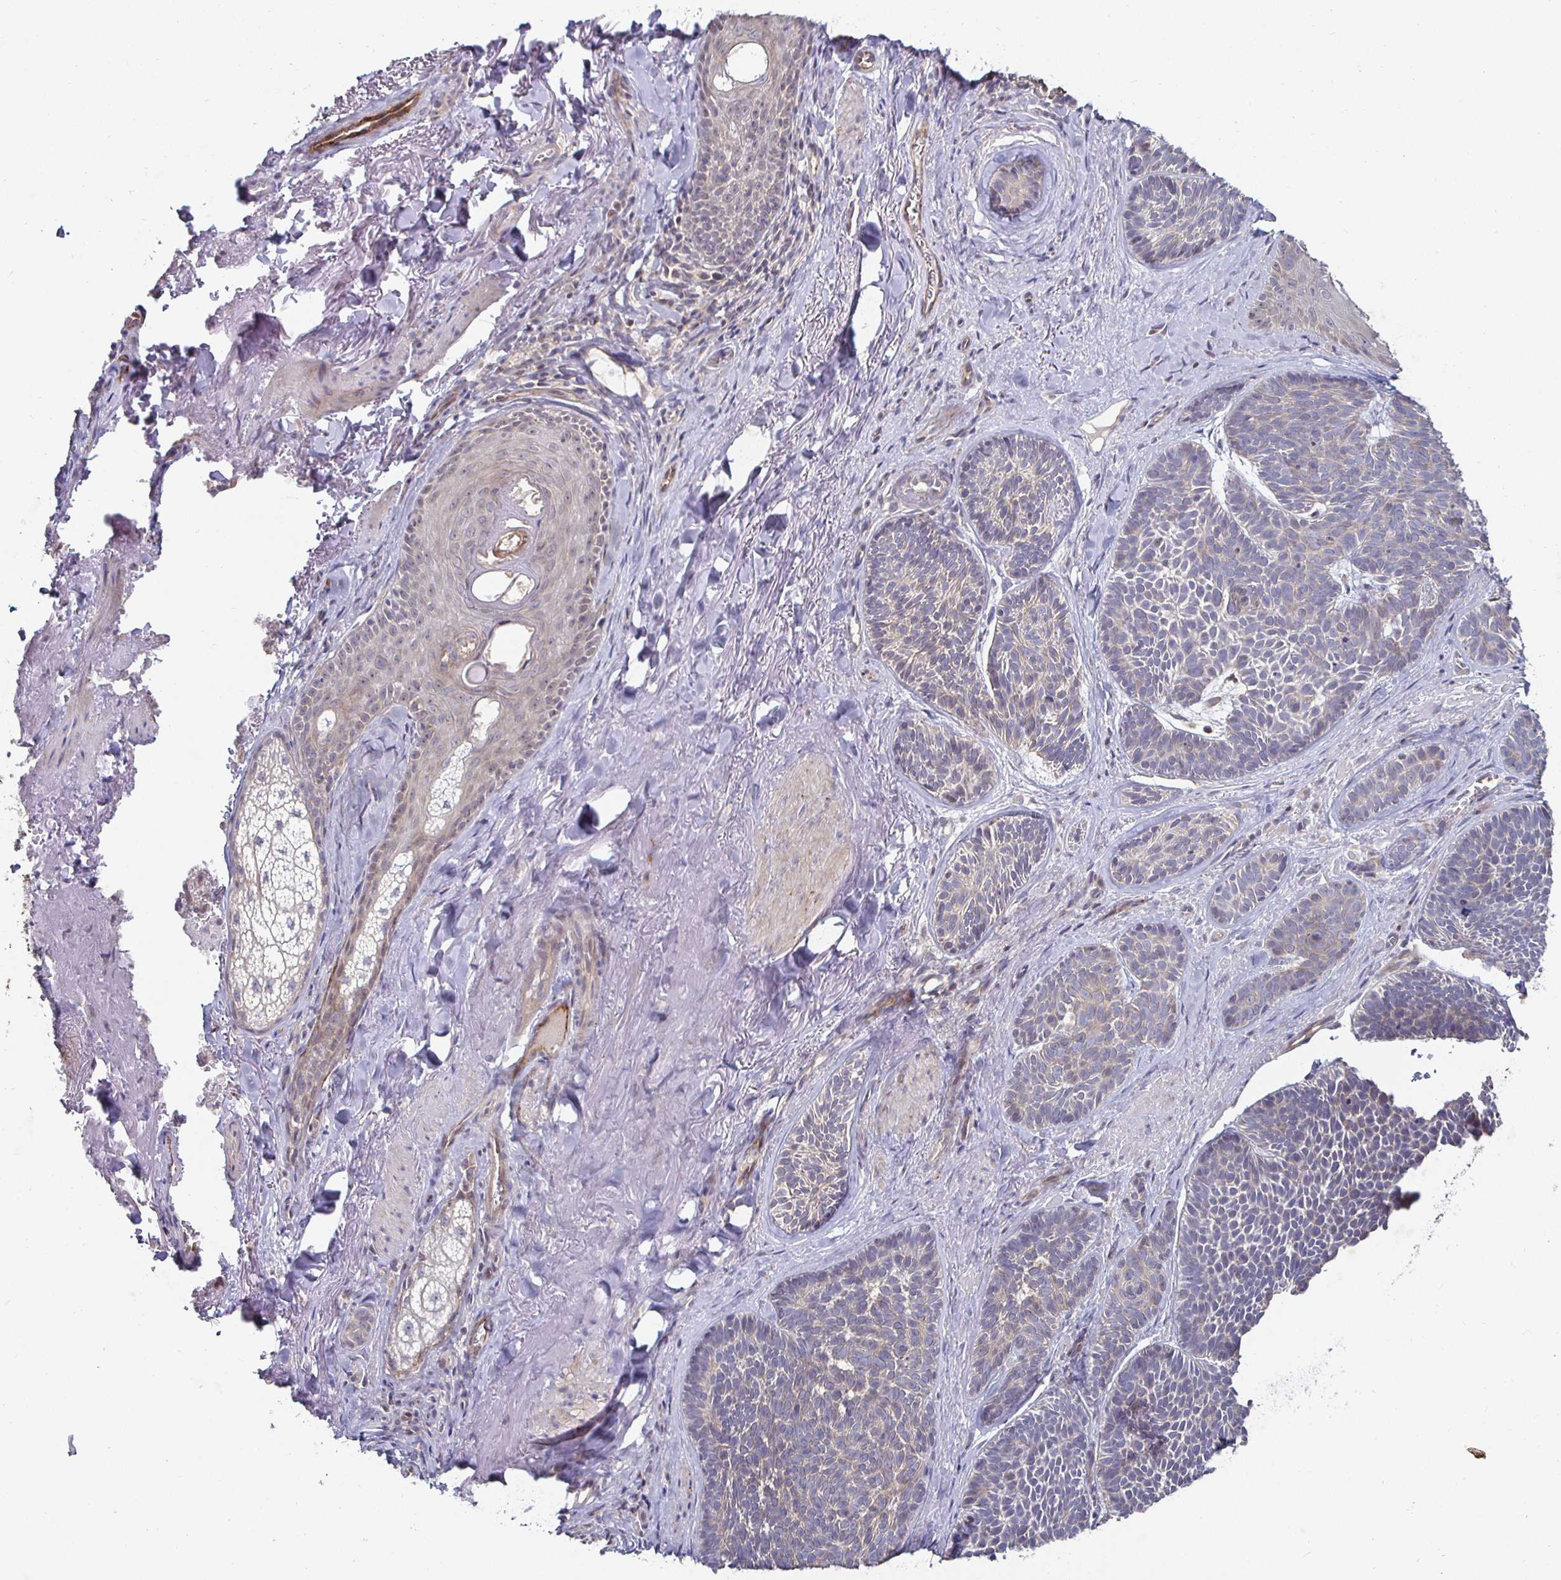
{"staining": {"intensity": "weak", "quantity": "<25%", "location": "cytoplasmic/membranous"}, "tissue": "skin cancer", "cell_type": "Tumor cells", "image_type": "cancer", "snomed": [{"axis": "morphology", "description": "Basal cell carcinoma"}, {"axis": "topography", "description": "Skin"}], "caption": "Image shows no significant protein positivity in tumor cells of basal cell carcinoma (skin). (IHC, brightfield microscopy, high magnification).", "gene": "NRSN1", "patient": {"sex": "male", "age": 81}}